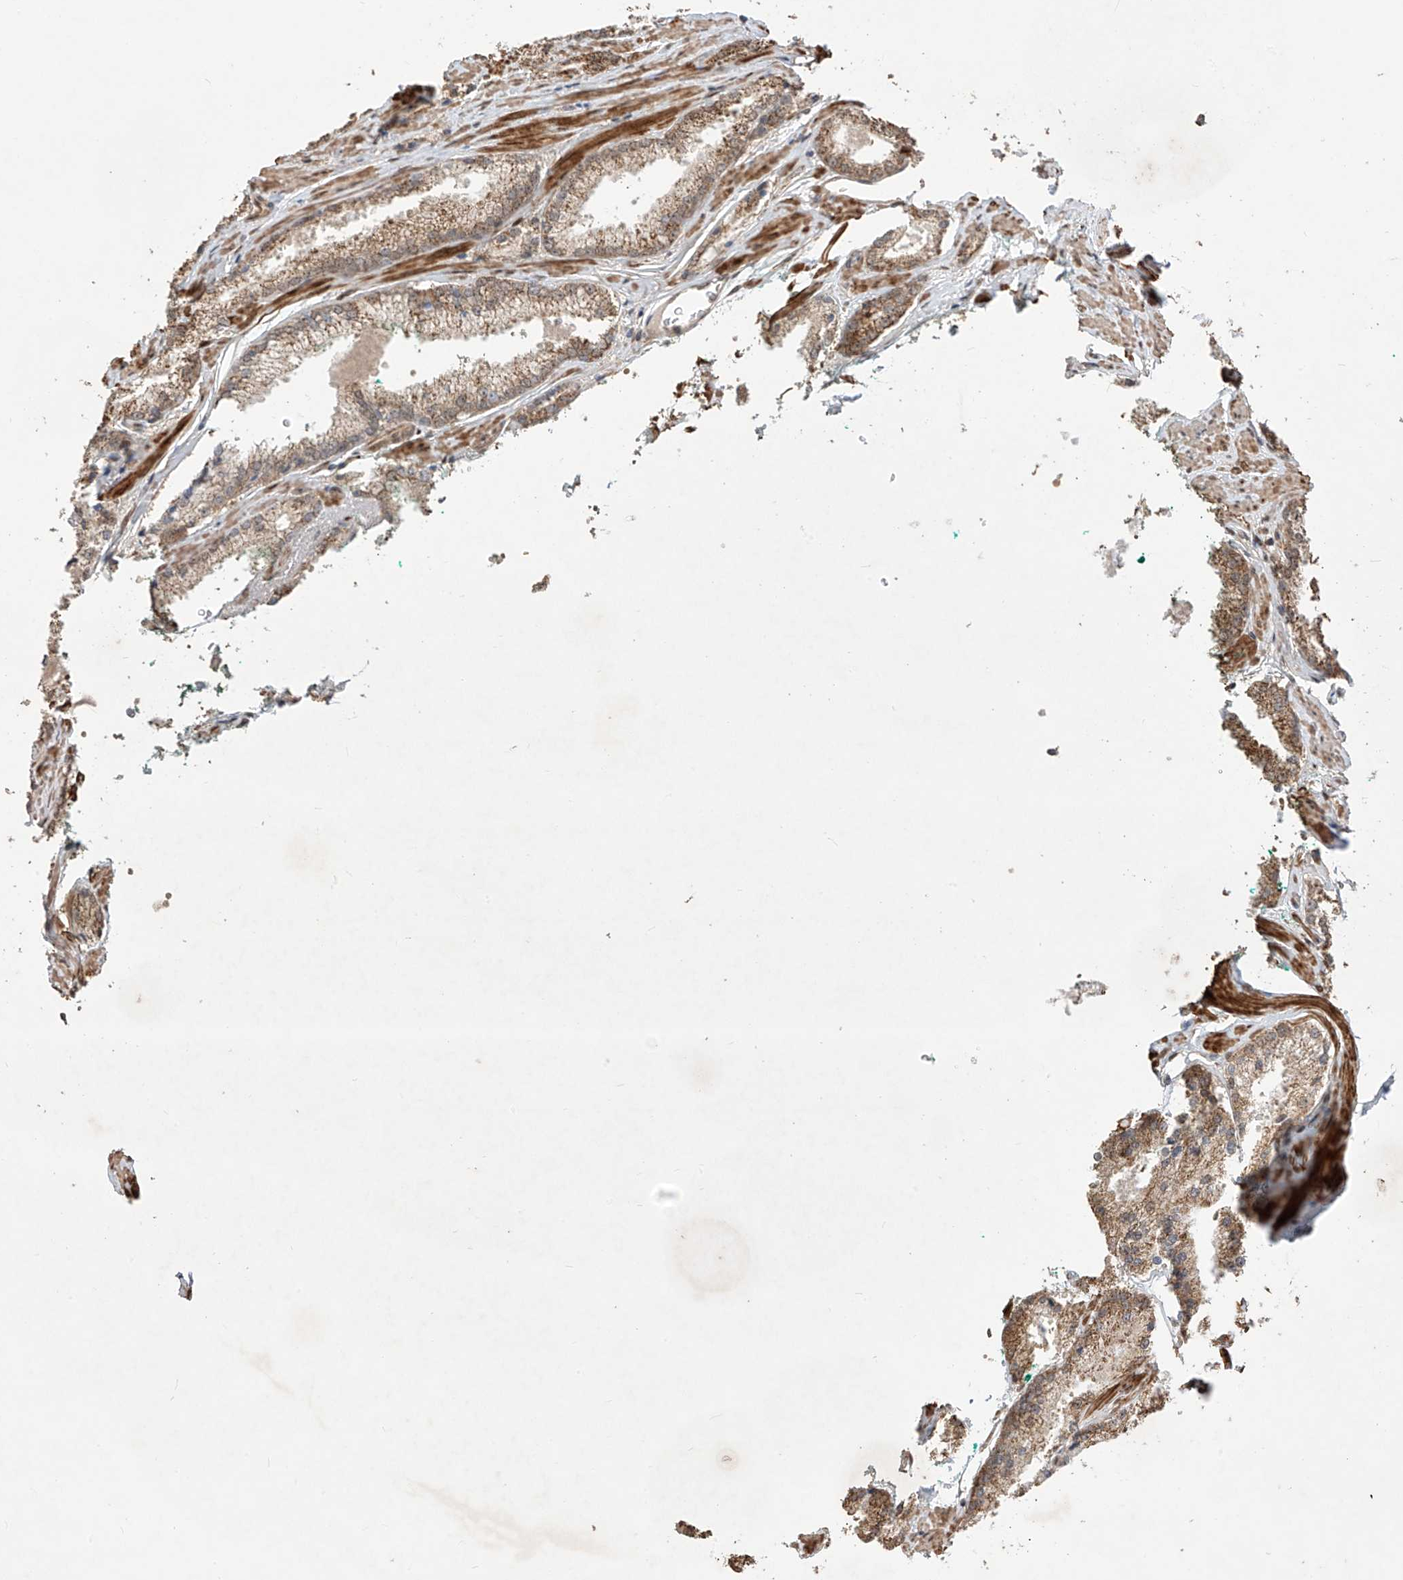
{"staining": {"intensity": "moderate", "quantity": ">75%", "location": "cytoplasmic/membranous"}, "tissue": "prostate cancer", "cell_type": "Tumor cells", "image_type": "cancer", "snomed": [{"axis": "morphology", "description": "Adenocarcinoma, High grade"}, {"axis": "topography", "description": "Prostate"}], "caption": "Moderate cytoplasmic/membranous protein positivity is identified in approximately >75% of tumor cells in prostate cancer (high-grade adenocarcinoma). (DAB = brown stain, brightfield microscopy at high magnification).", "gene": "LATS1", "patient": {"sex": "male", "age": 66}}